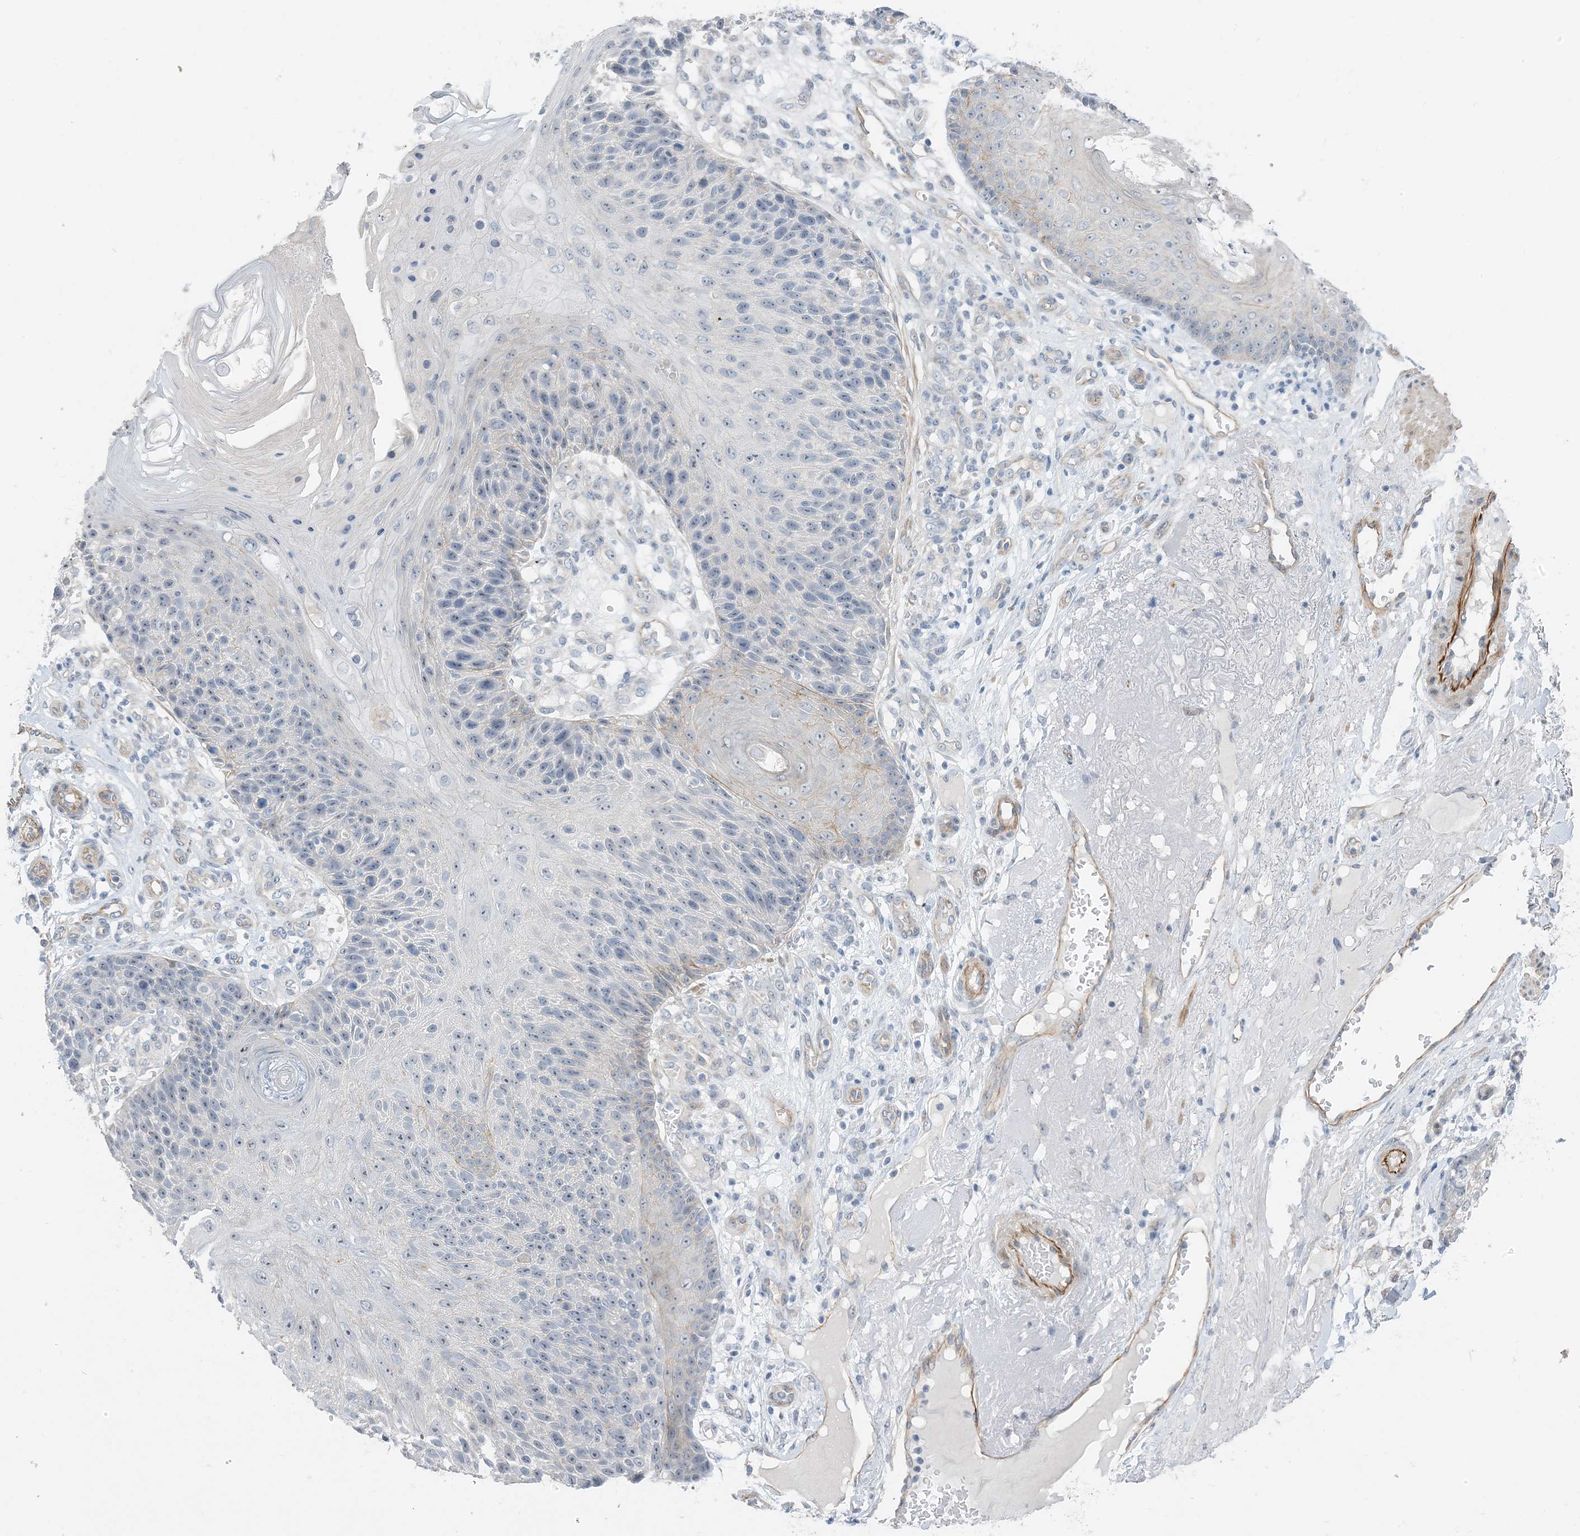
{"staining": {"intensity": "negative", "quantity": "none", "location": "none"}, "tissue": "skin cancer", "cell_type": "Tumor cells", "image_type": "cancer", "snomed": [{"axis": "morphology", "description": "Squamous cell carcinoma, NOS"}, {"axis": "topography", "description": "Skin"}], "caption": "Immunohistochemical staining of human skin cancer (squamous cell carcinoma) demonstrates no significant staining in tumor cells. The staining is performed using DAB brown chromogen with nuclei counter-stained in using hematoxylin.", "gene": "IL36B", "patient": {"sex": "female", "age": 88}}